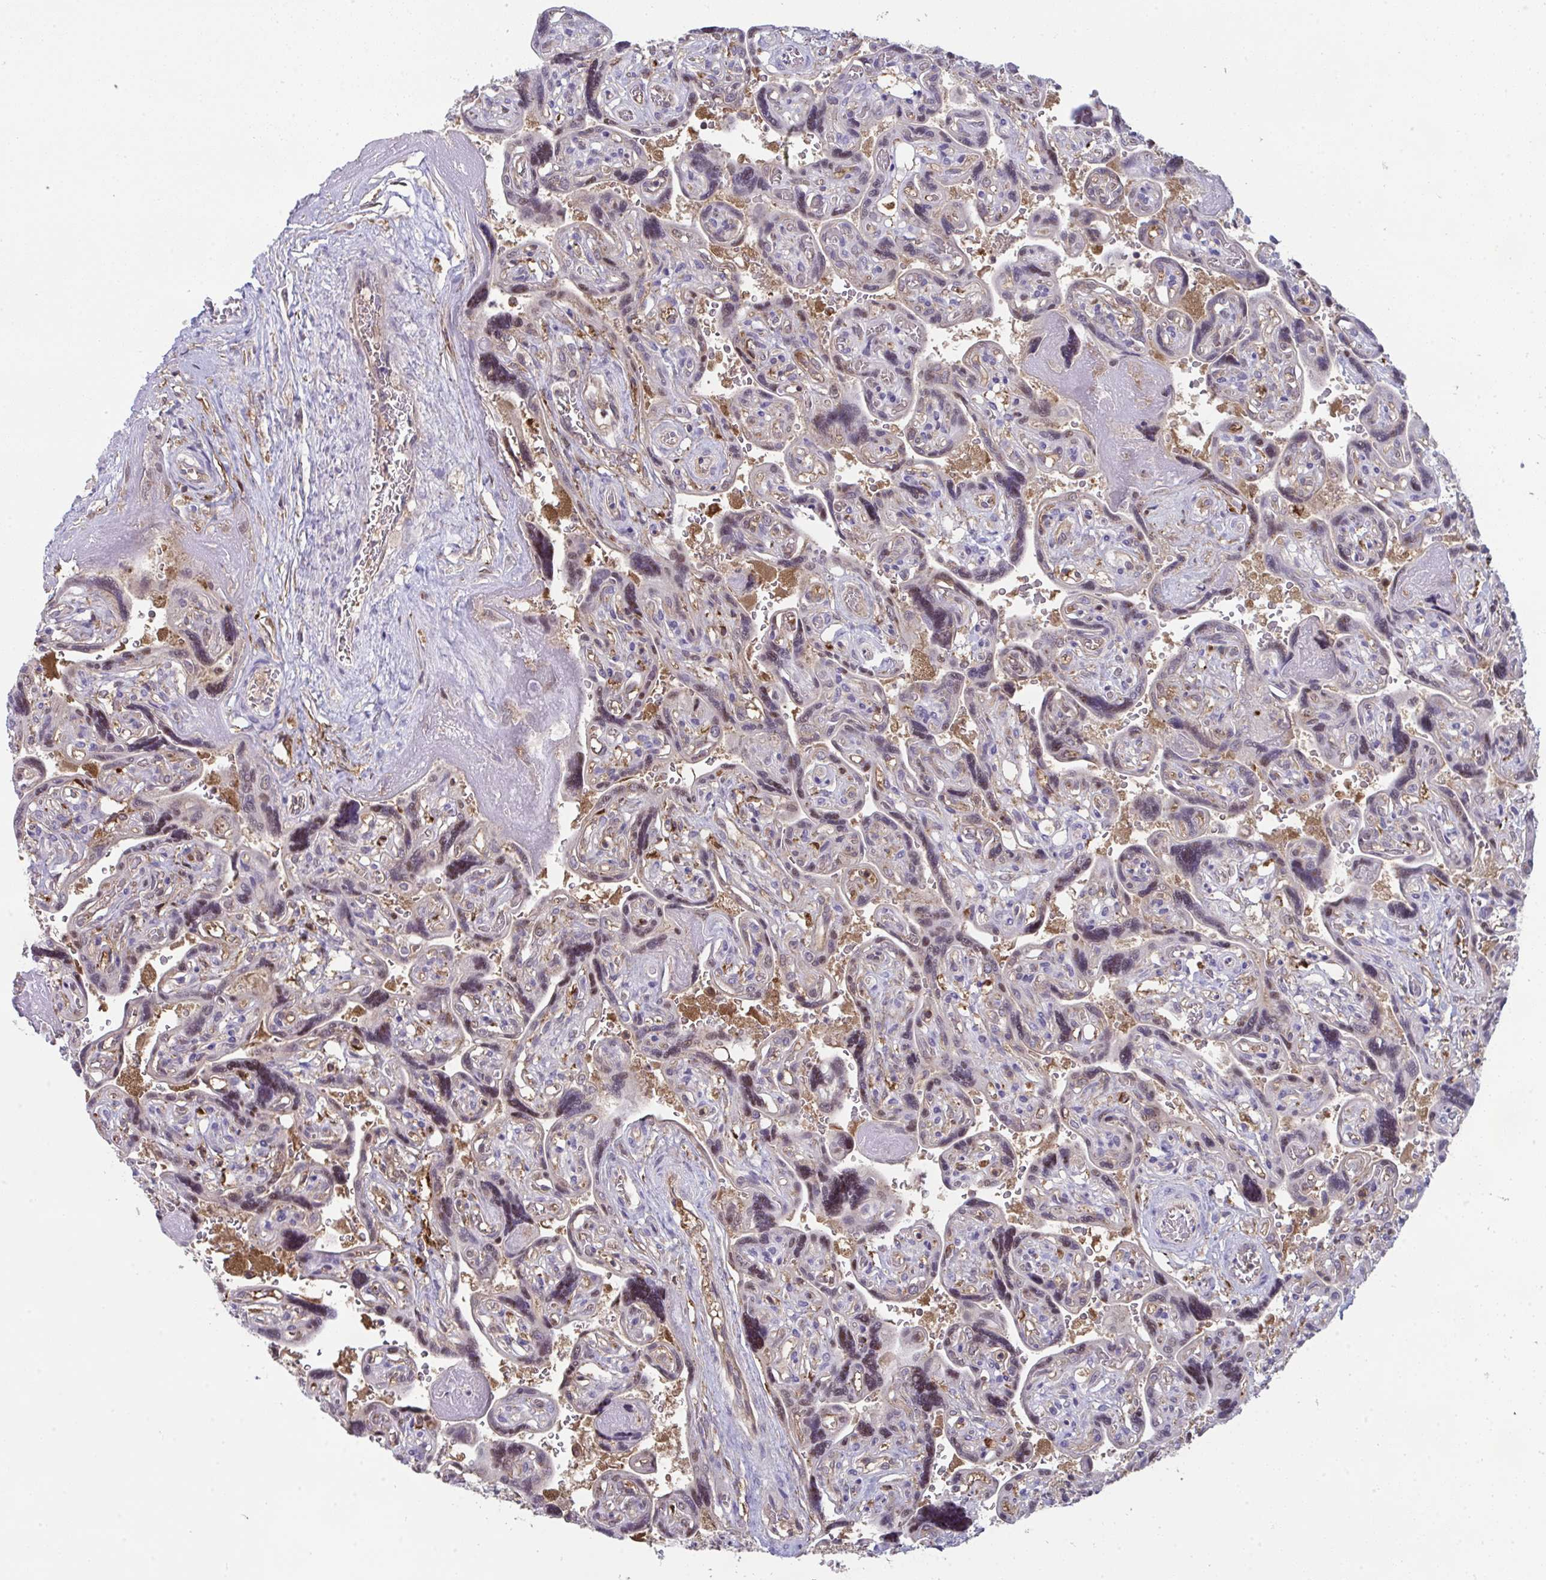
{"staining": {"intensity": "moderate", "quantity": ">75%", "location": "cytoplasmic/membranous,nuclear"}, "tissue": "placenta", "cell_type": "Decidual cells", "image_type": "normal", "snomed": [{"axis": "morphology", "description": "Normal tissue, NOS"}, {"axis": "topography", "description": "Placenta"}], "caption": "Protein analysis of normal placenta demonstrates moderate cytoplasmic/membranous,nuclear expression in about >75% of decidual cells. The protein of interest is shown in brown color, while the nuclei are stained blue.", "gene": "ALDH16A1", "patient": {"sex": "female", "age": 32}}